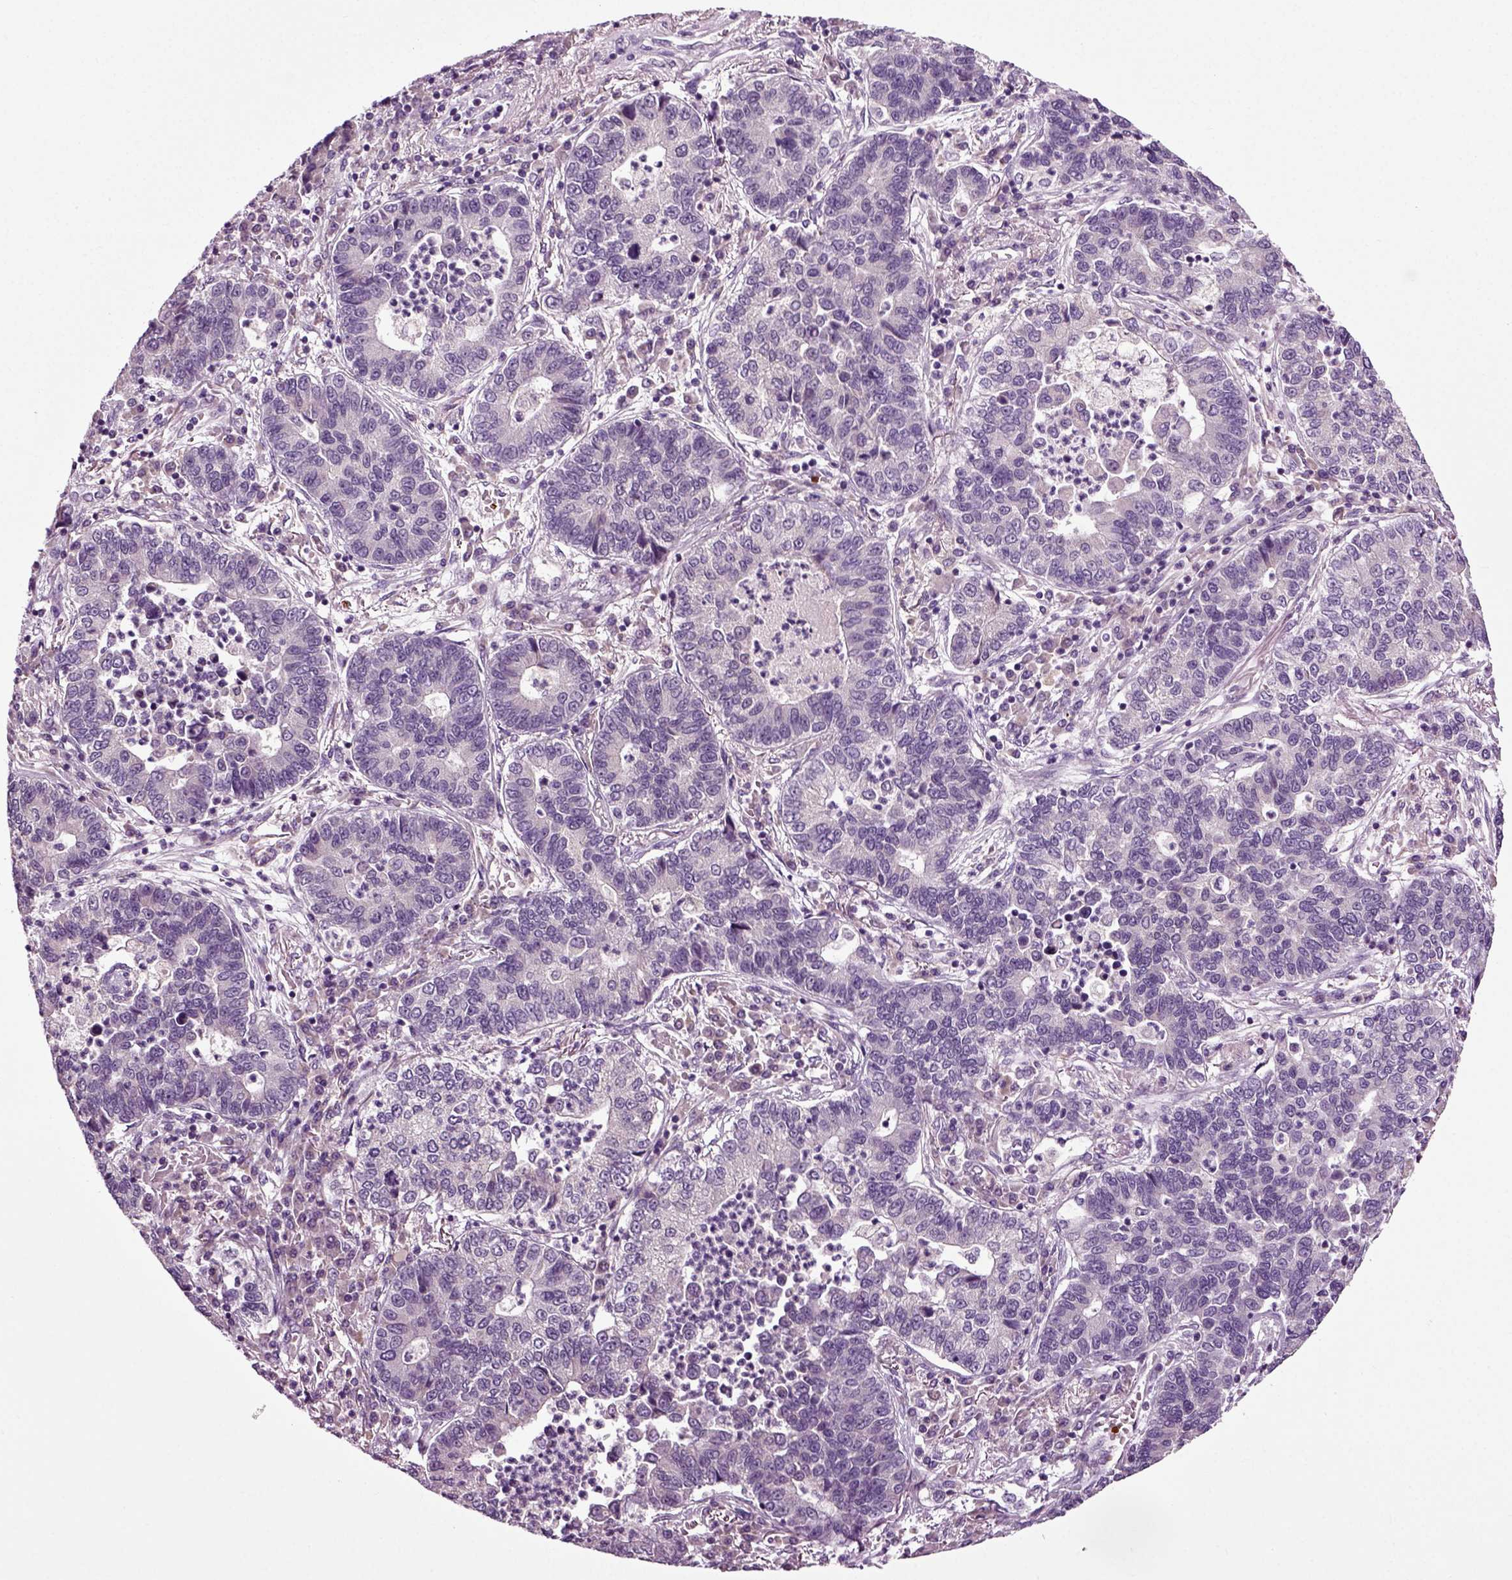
{"staining": {"intensity": "negative", "quantity": "none", "location": "none"}, "tissue": "lung cancer", "cell_type": "Tumor cells", "image_type": "cancer", "snomed": [{"axis": "morphology", "description": "Adenocarcinoma, NOS"}, {"axis": "topography", "description": "Lung"}], "caption": "Tumor cells show no significant positivity in adenocarcinoma (lung).", "gene": "SPATA17", "patient": {"sex": "female", "age": 57}}